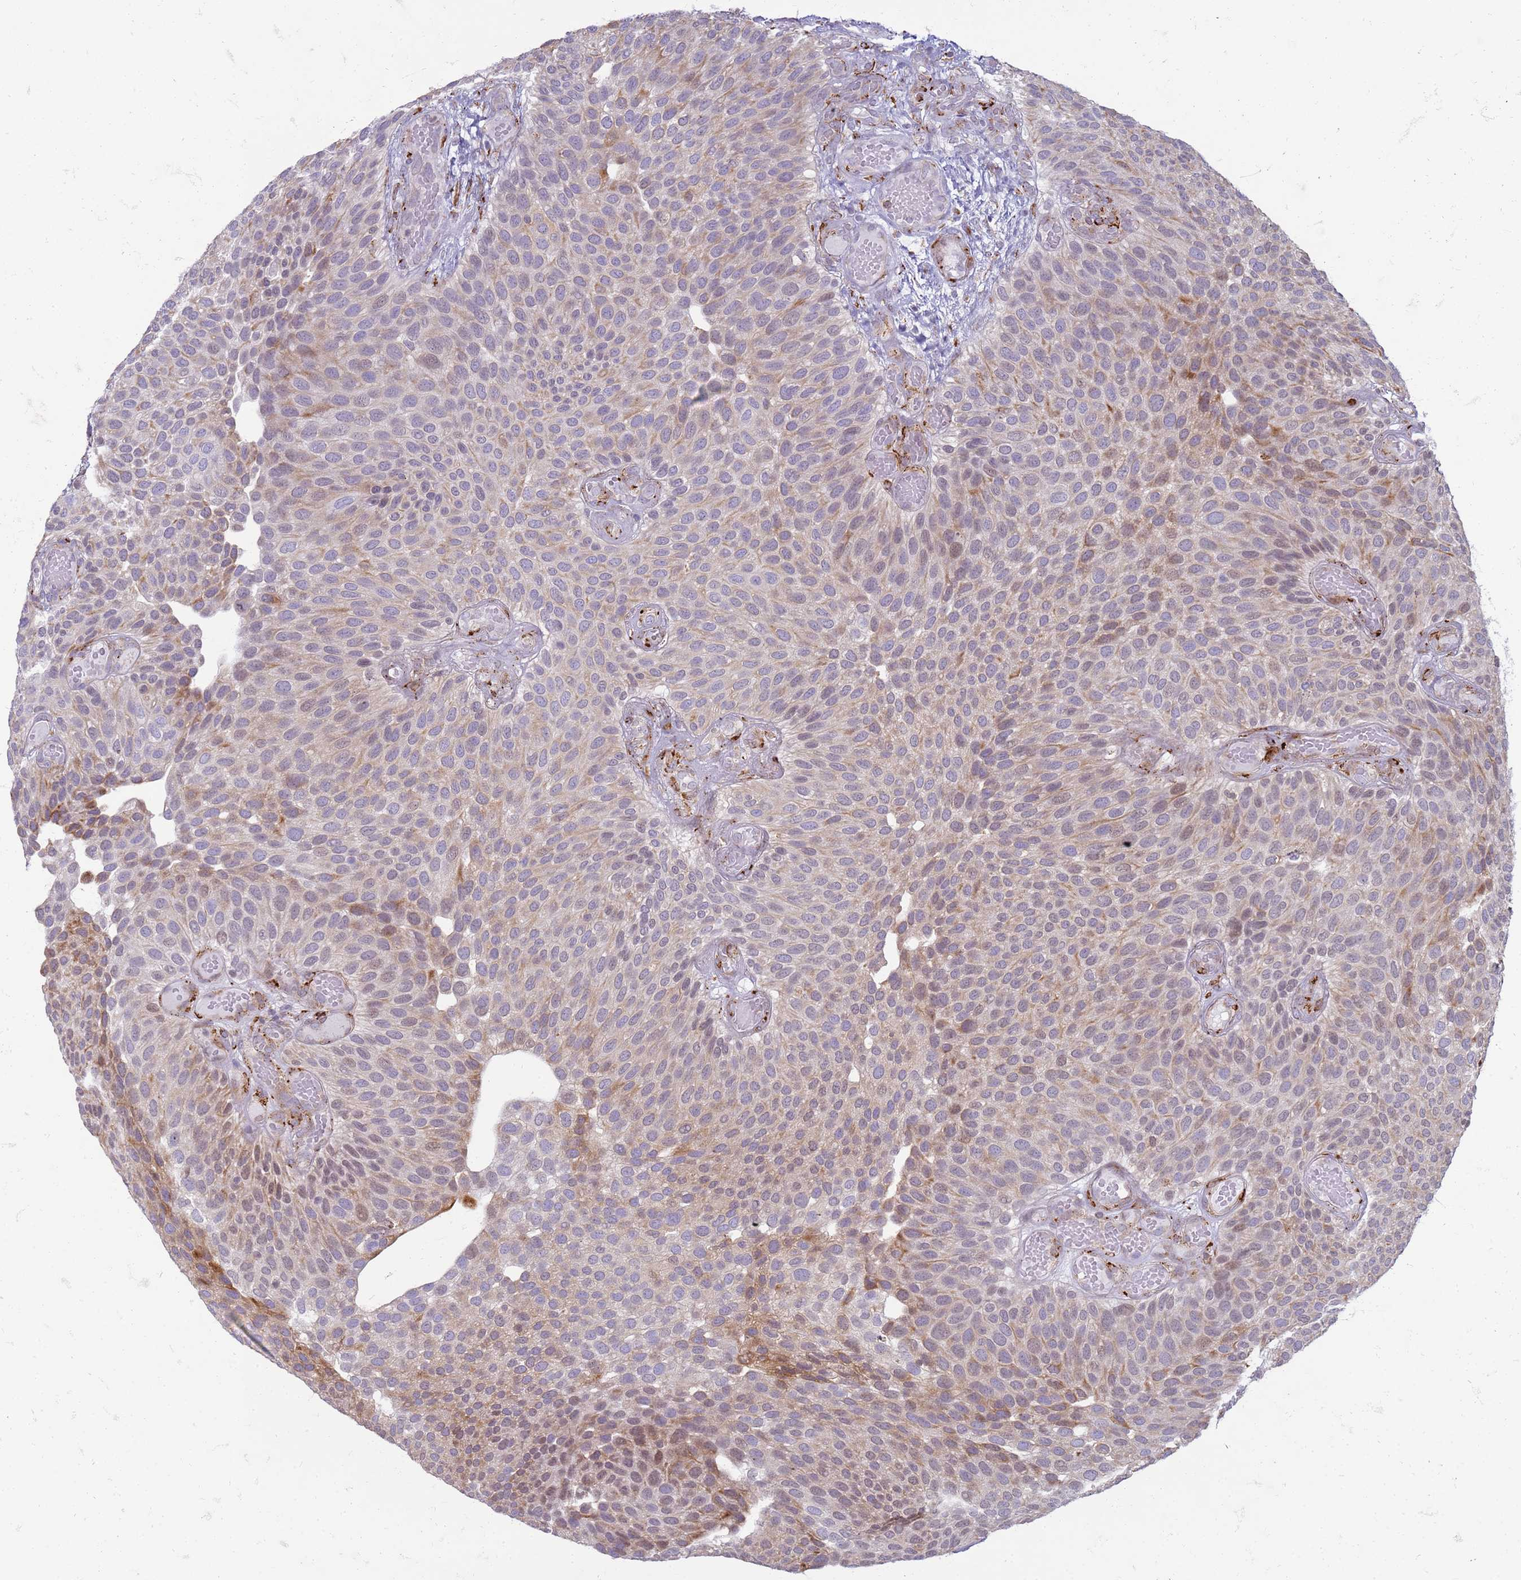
{"staining": {"intensity": "weak", "quantity": "25%-75%", "location": "cytoplasmic/membranous"}, "tissue": "urothelial cancer", "cell_type": "Tumor cells", "image_type": "cancer", "snomed": [{"axis": "morphology", "description": "Urothelial carcinoma, Low grade"}, {"axis": "topography", "description": "Urinary bladder"}], "caption": "The photomicrograph displays staining of low-grade urothelial carcinoma, revealing weak cytoplasmic/membranous protein expression (brown color) within tumor cells. Nuclei are stained in blue.", "gene": "PDK3", "patient": {"sex": "male", "age": 89}}